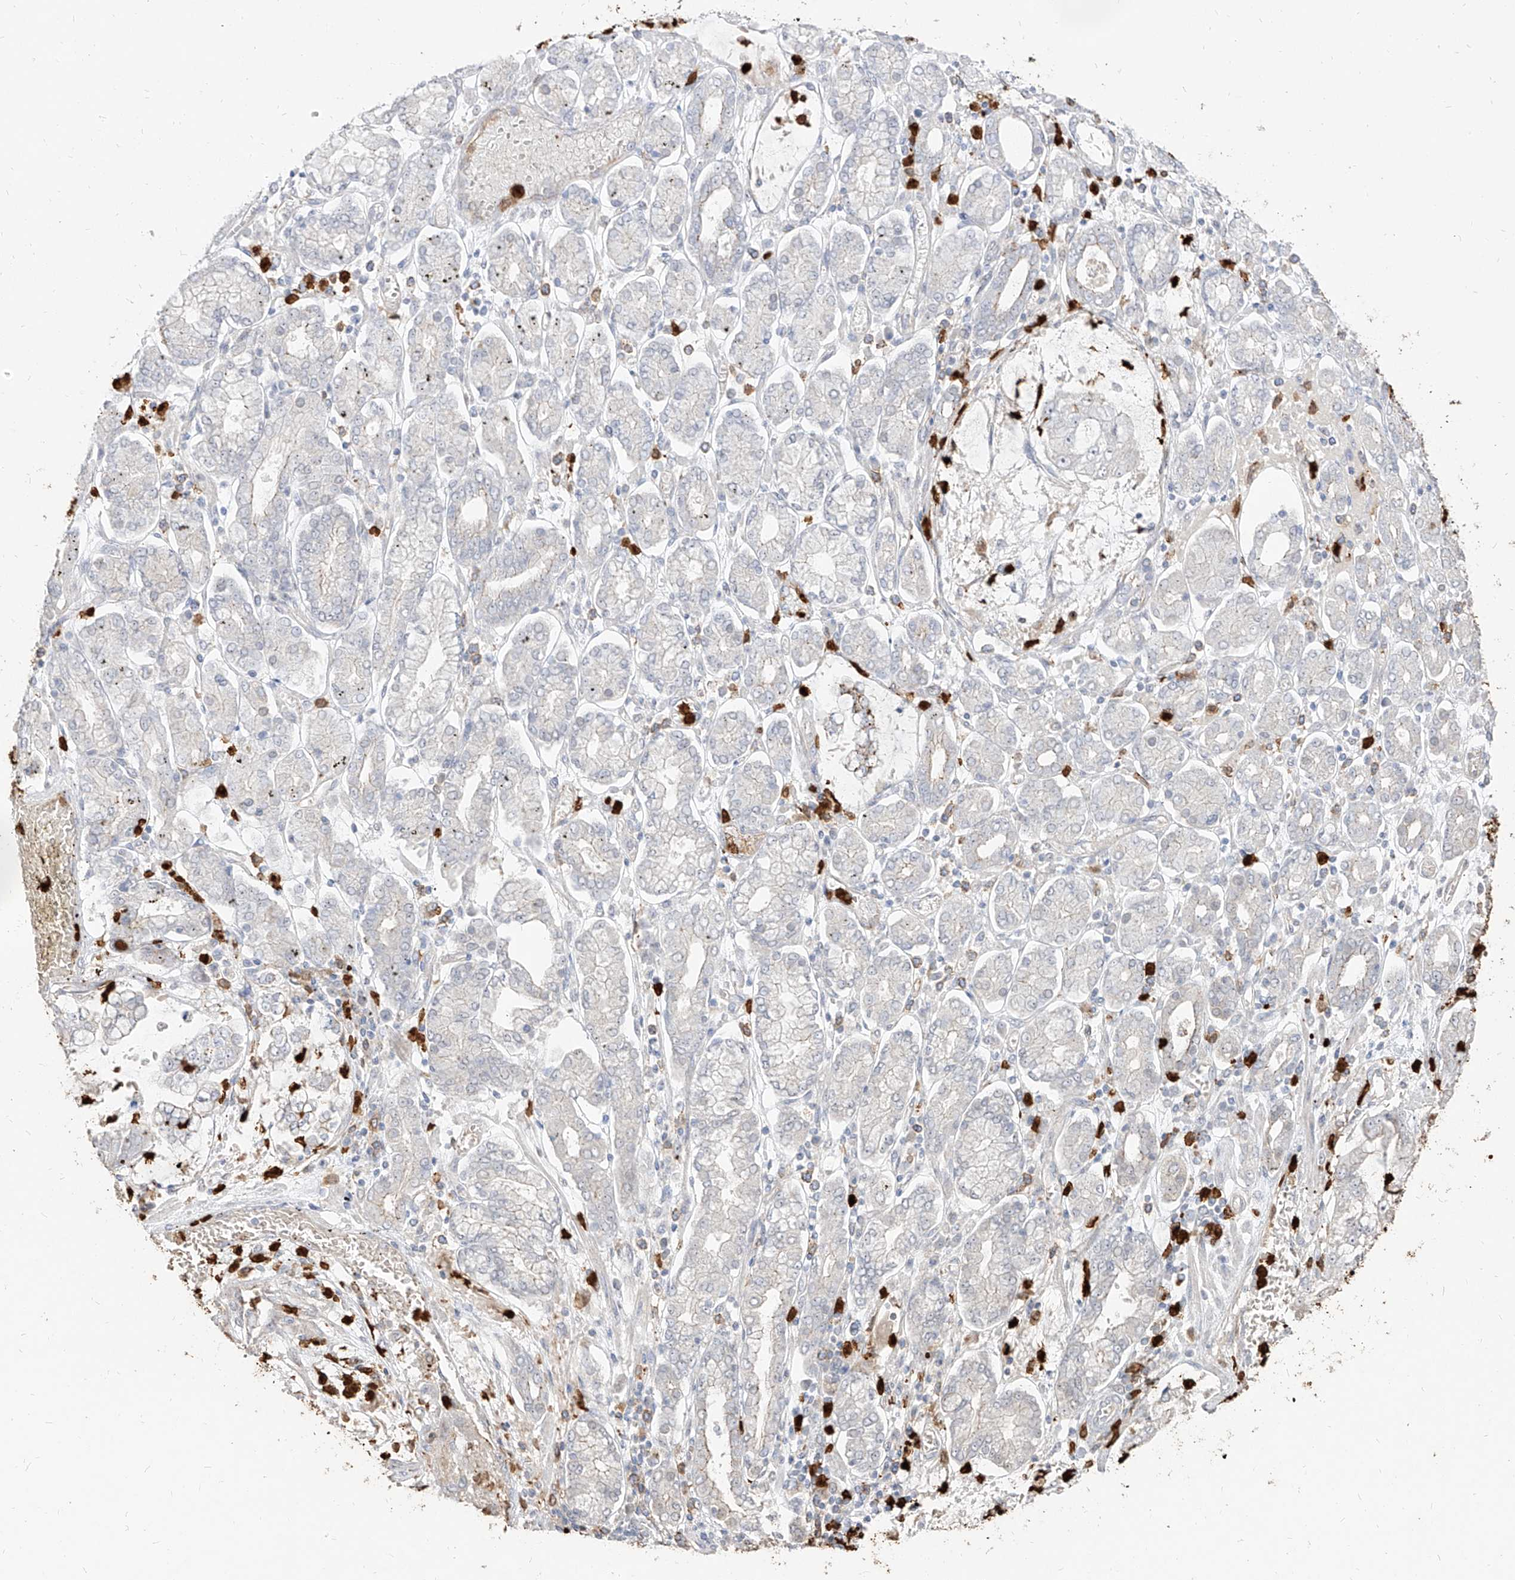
{"staining": {"intensity": "negative", "quantity": "none", "location": "none"}, "tissue": "stomach cancer", "cell_type": "Tumor cells", "image_type": "cancer", "snomed": [{"axis": "morphology", "description": "Adenocarcinoma, NOS"}, {"axis": "topography", "description": "Stomach"}], "caption": "Immunohistochemical staining of stomach adenocarcinoma demonstrates no significant positivity in tumor cells.", "gene": "ZNF227", "patient": {"sex": "male", "age": 76}}